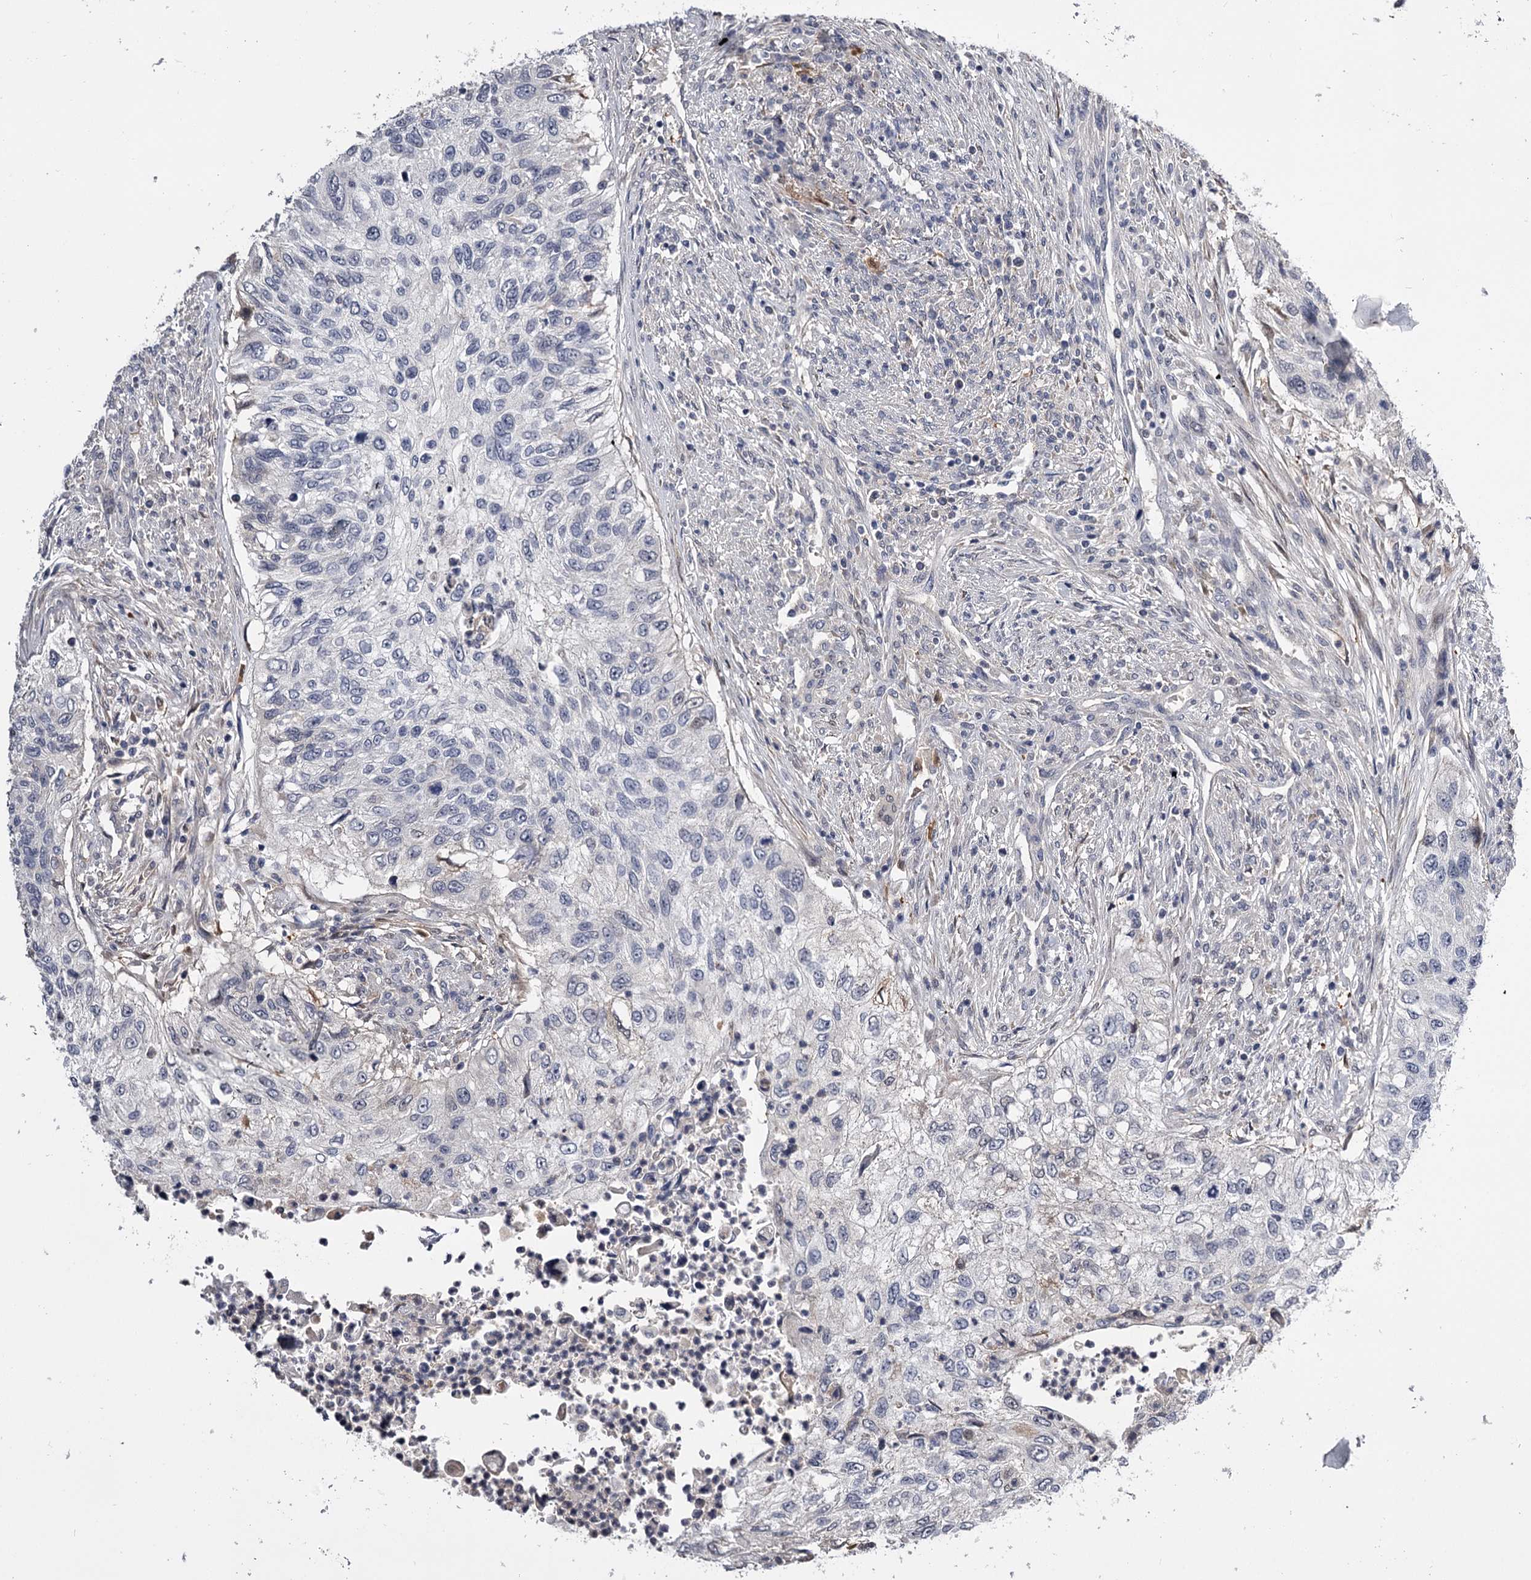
{"staining": {"intensity": "negative", "quantity": "none", "location": "none"}, "tissue": "urothelial cancer", "cell_type": "Tumor cells", "image_type": "cancer", "snomed": [{"axis": "morphology", "description": "Urothelial carcinoma, High grade"}, {"axis": "topography", "description": "Urinary bladder"}], "caption": "Immunohistochemistry of high-grade urothelial carcinoma demonstrates no positivity in tumor cells.", "gene": "GSTO1", "patient": {"sex": "female", "age": 60}}